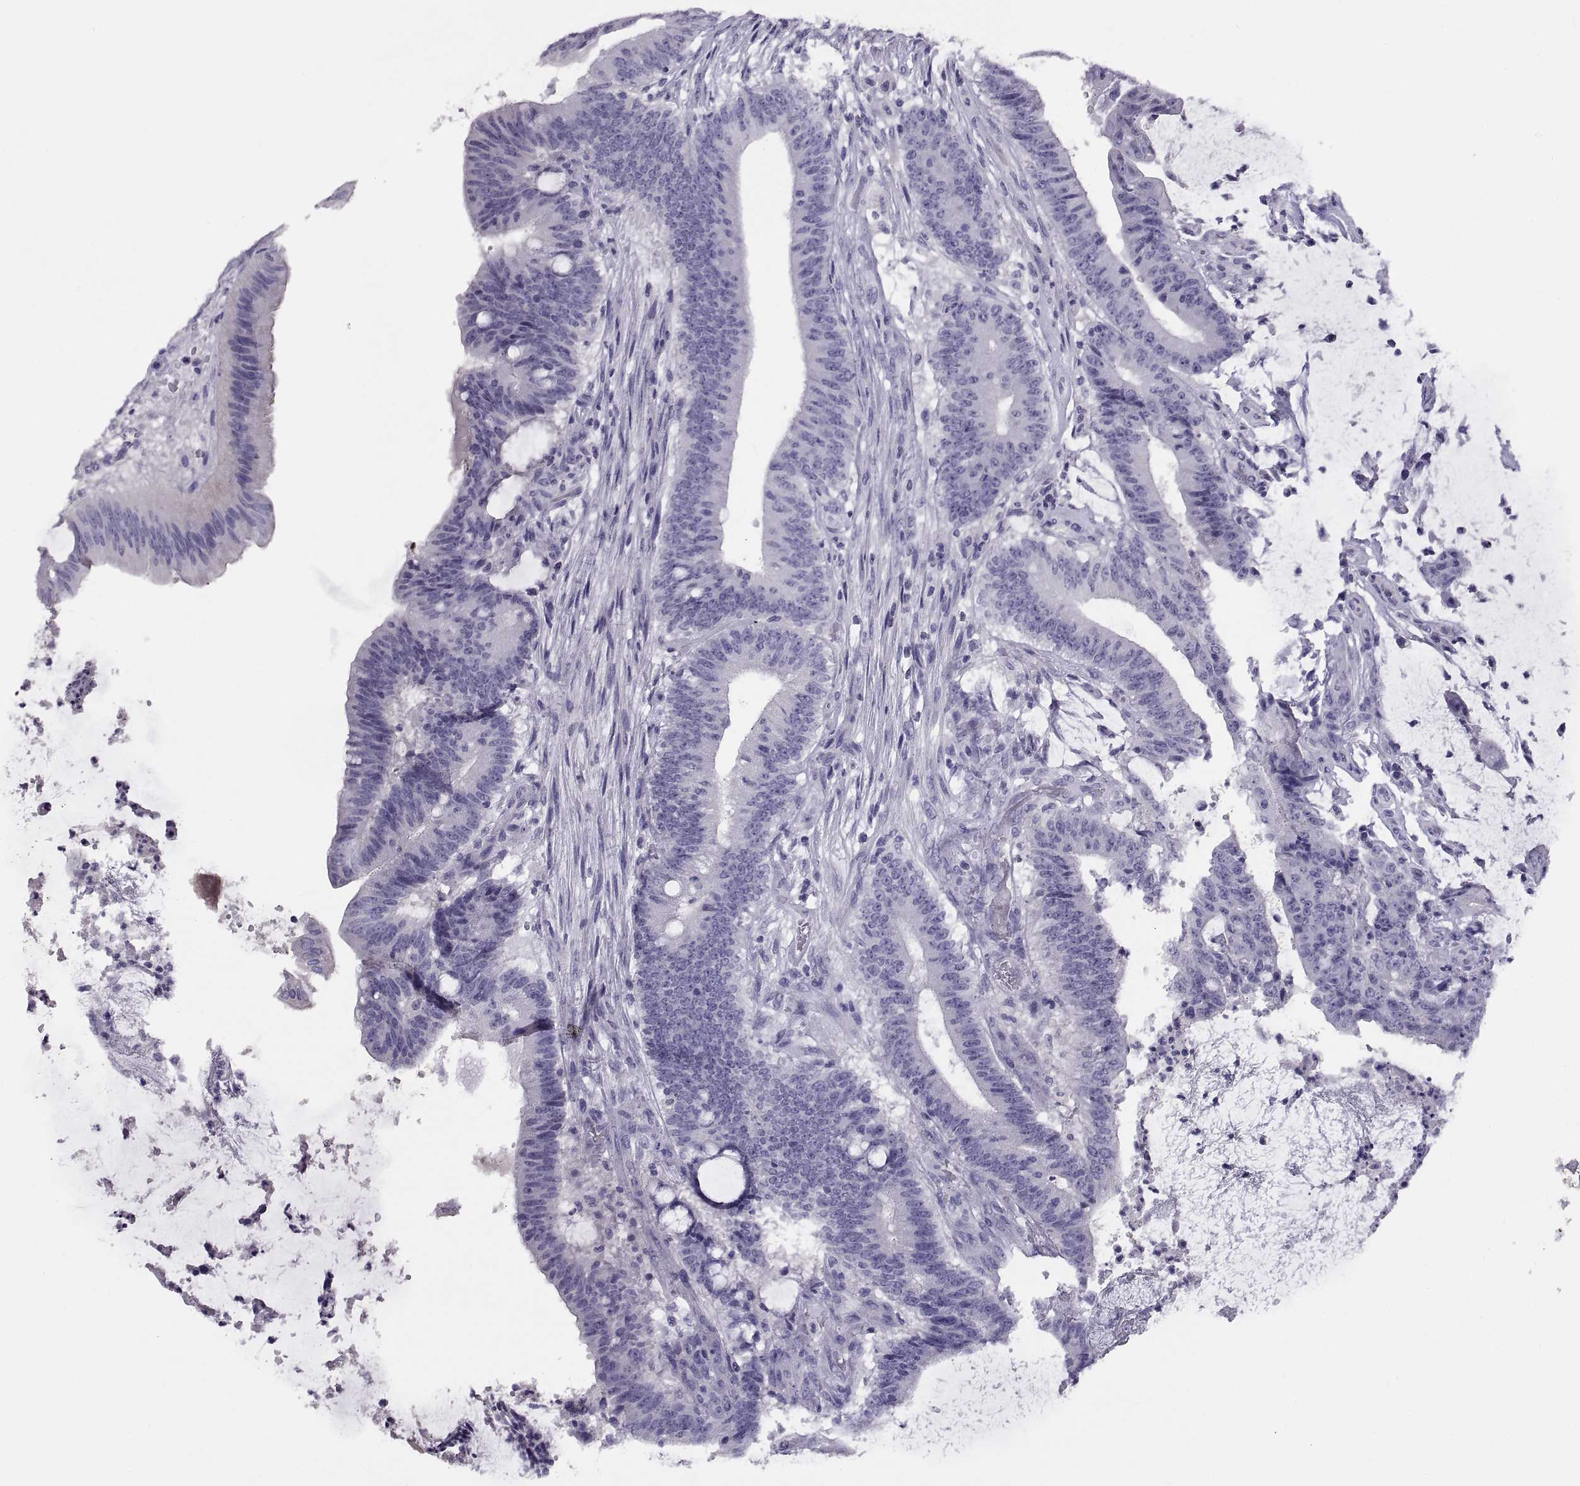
{"staining": {"intensity": "negative", "quantity": "none", "location": "none"}, "tissue": "colorectal cancer", "cell_type": "Tumor cells", "image_type": "cancer", "snomed": [{"axis": "morphology", "description": "Adenocarcinoma, NOS"}, {"axis": "topography", "description": "Colon"}], "caption": "Immunohistochemical staining of colorectal adenocarcinoma exhibits no significant staining in tumor cells. (DAB IHC, high magnification).", "gene": "RGS20", "patient": {"sex": "female", "age": 43}}